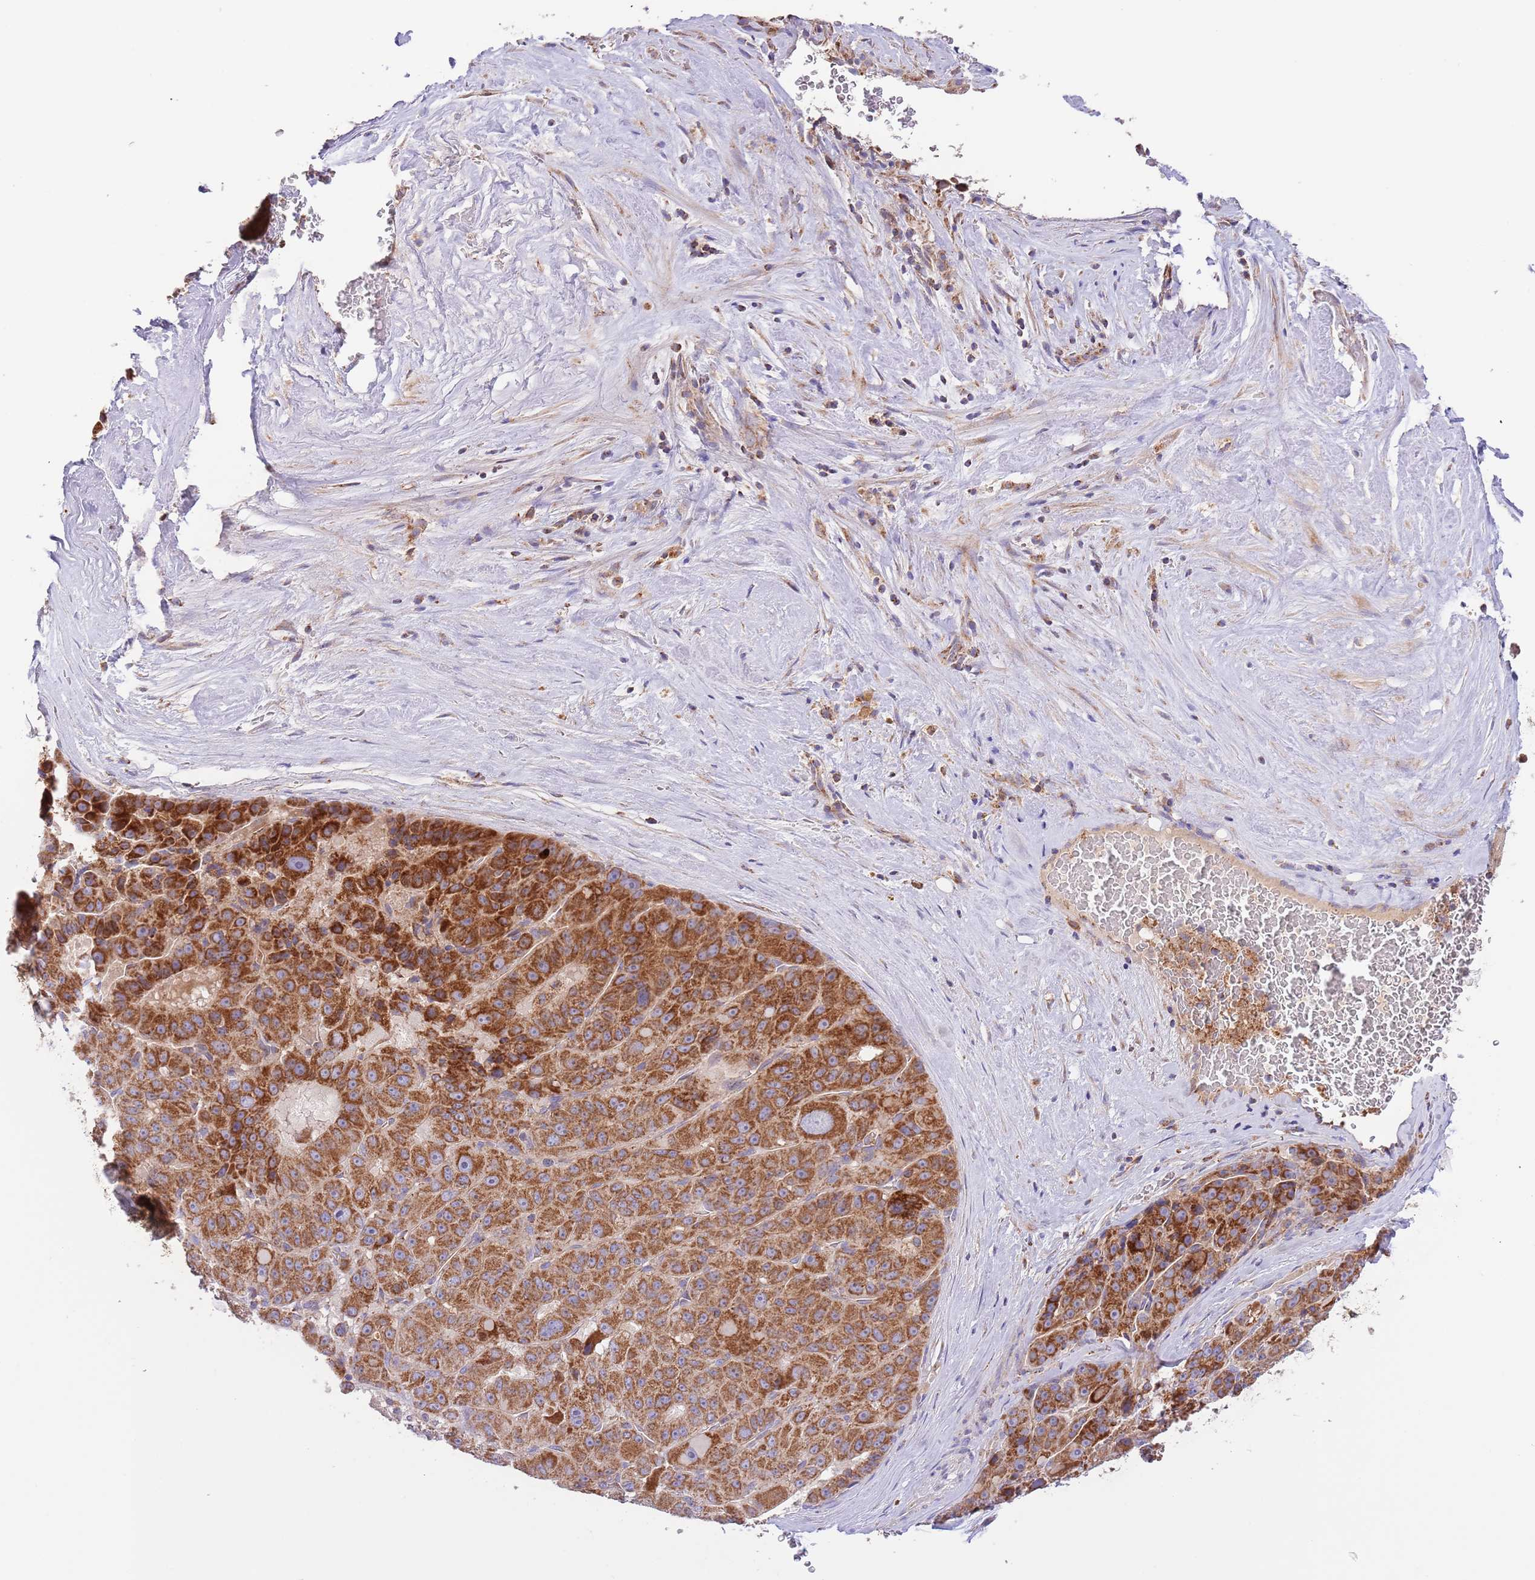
{"staining": {"intensity": "strong", "quantity": ">75%", "location": "cytoplasmic/membranous"}, "tissue": "liver cancer", "cell_type": "Tumor cells", "image_type": "cancer", "snomed": [{"axis": "morphology", "description": "Carcinoma, Hepatocellular, NOS"}, {"axis": "topography", "description": "Liver"}], "caption": "The micrograph displays staining of liver cancer, revealing strong cytoplasmic/membranous protein expression (brown color) within tumor cells. (brown staining indicates protein expression, while blue staining denotes nuclei).", "gene": "DNAJA3", "patient": {"sex": "male", "age": 76}}